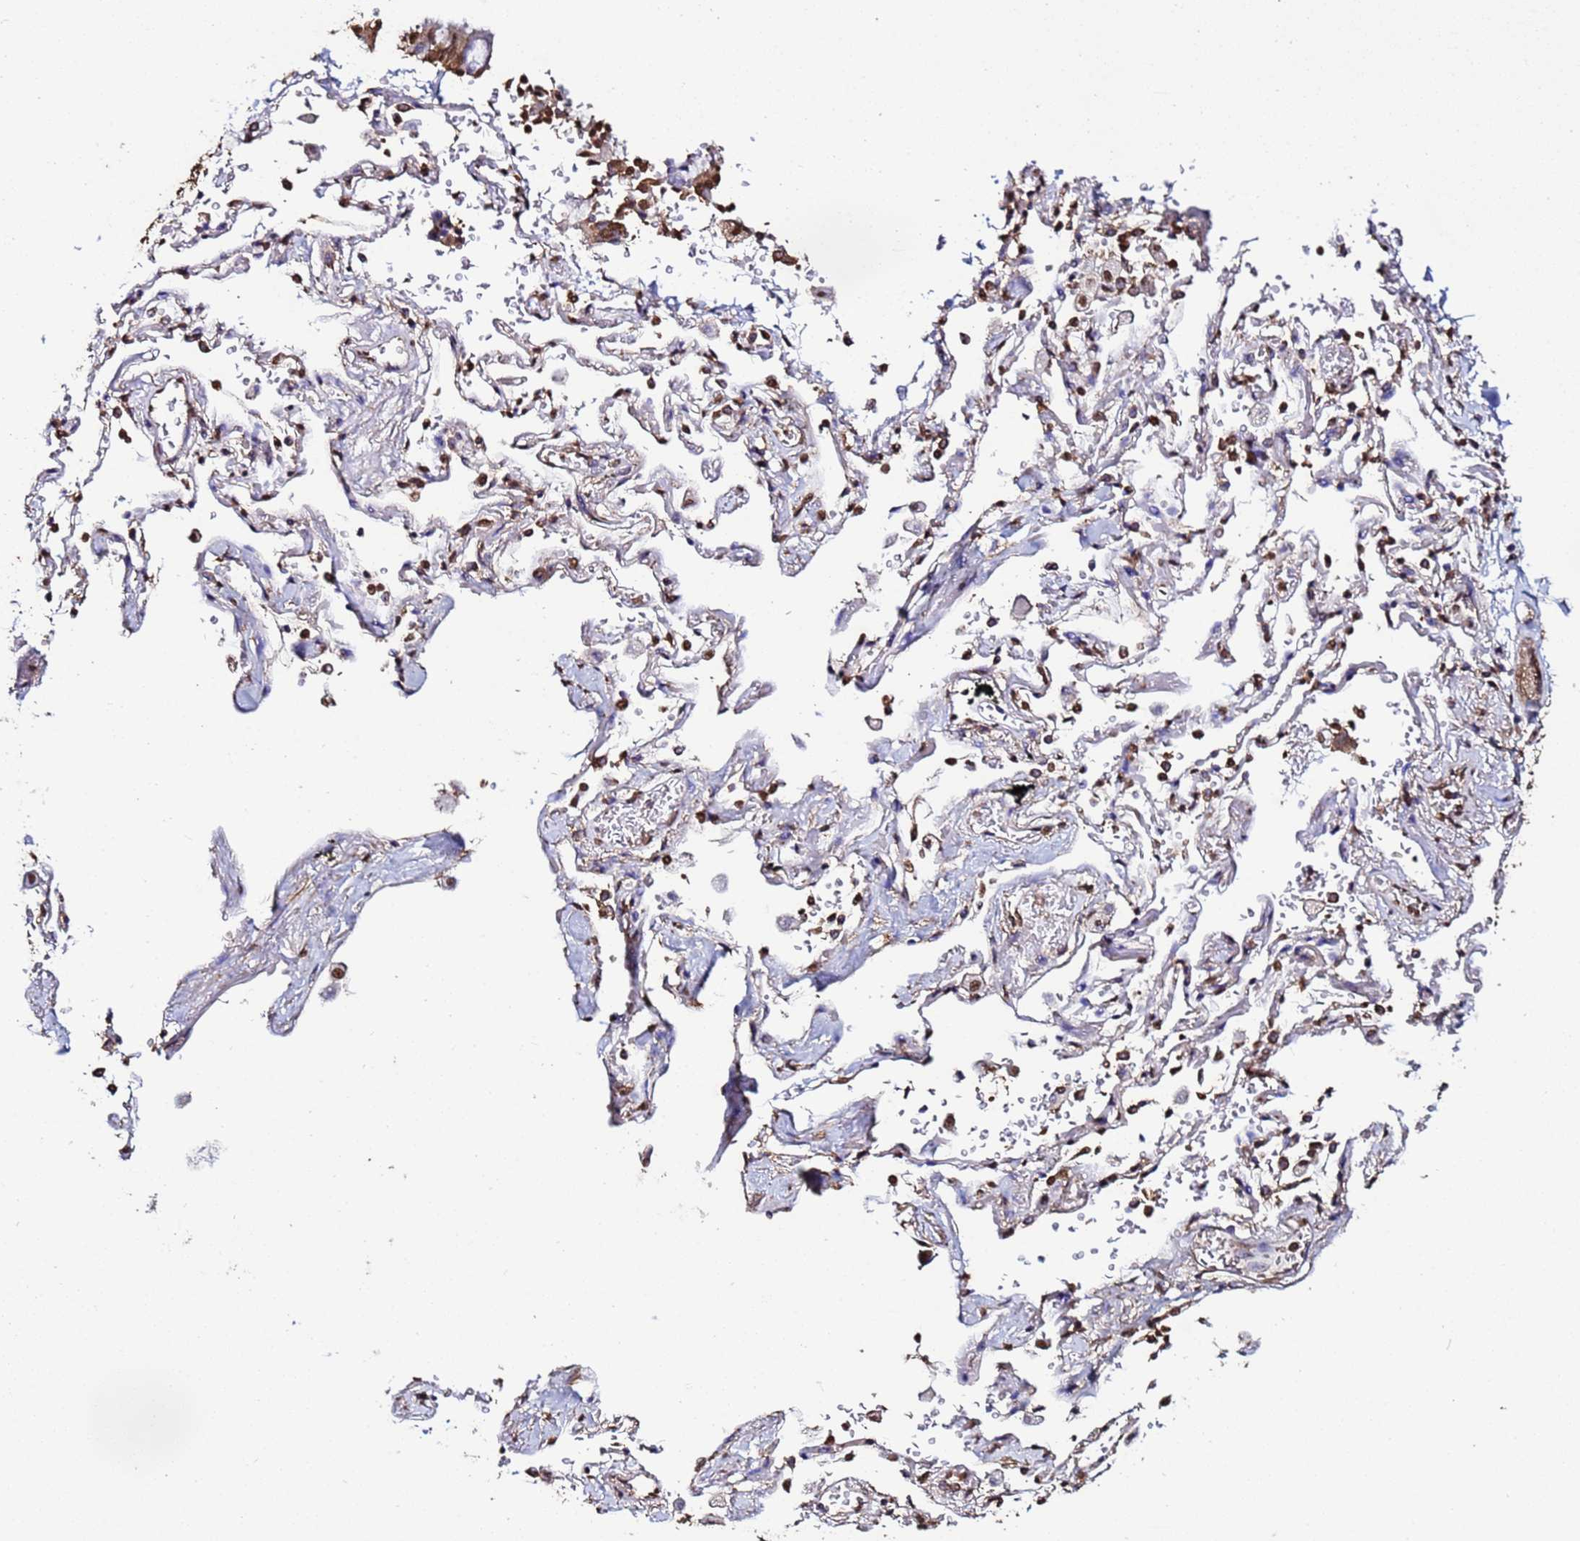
{"staining": {"intensity": "moderate", "quantity": "<25%", "location": "cytoplasmic/membranous,nuclear"}, "tissue": "adipose tissue", "cell_type": "Adipocytes", "image_type": "normal", "snomed": [{"axis": "morphology", "description": "Normal tissue, NOS"}, {"axis": "topography", "description": "Cartilage tissue"}], "caption": "This image reveals normal adipose tissue stained with immunohistochemistry (IHC) to label a protein in brown. The cytoplasmic/membranous,nuclear of adipocytes show moderate positivity for the protein. Nuclei are counter-stained blue.", "gene": "TRIP6", "patient": {"sex": "male", "age": 73}}